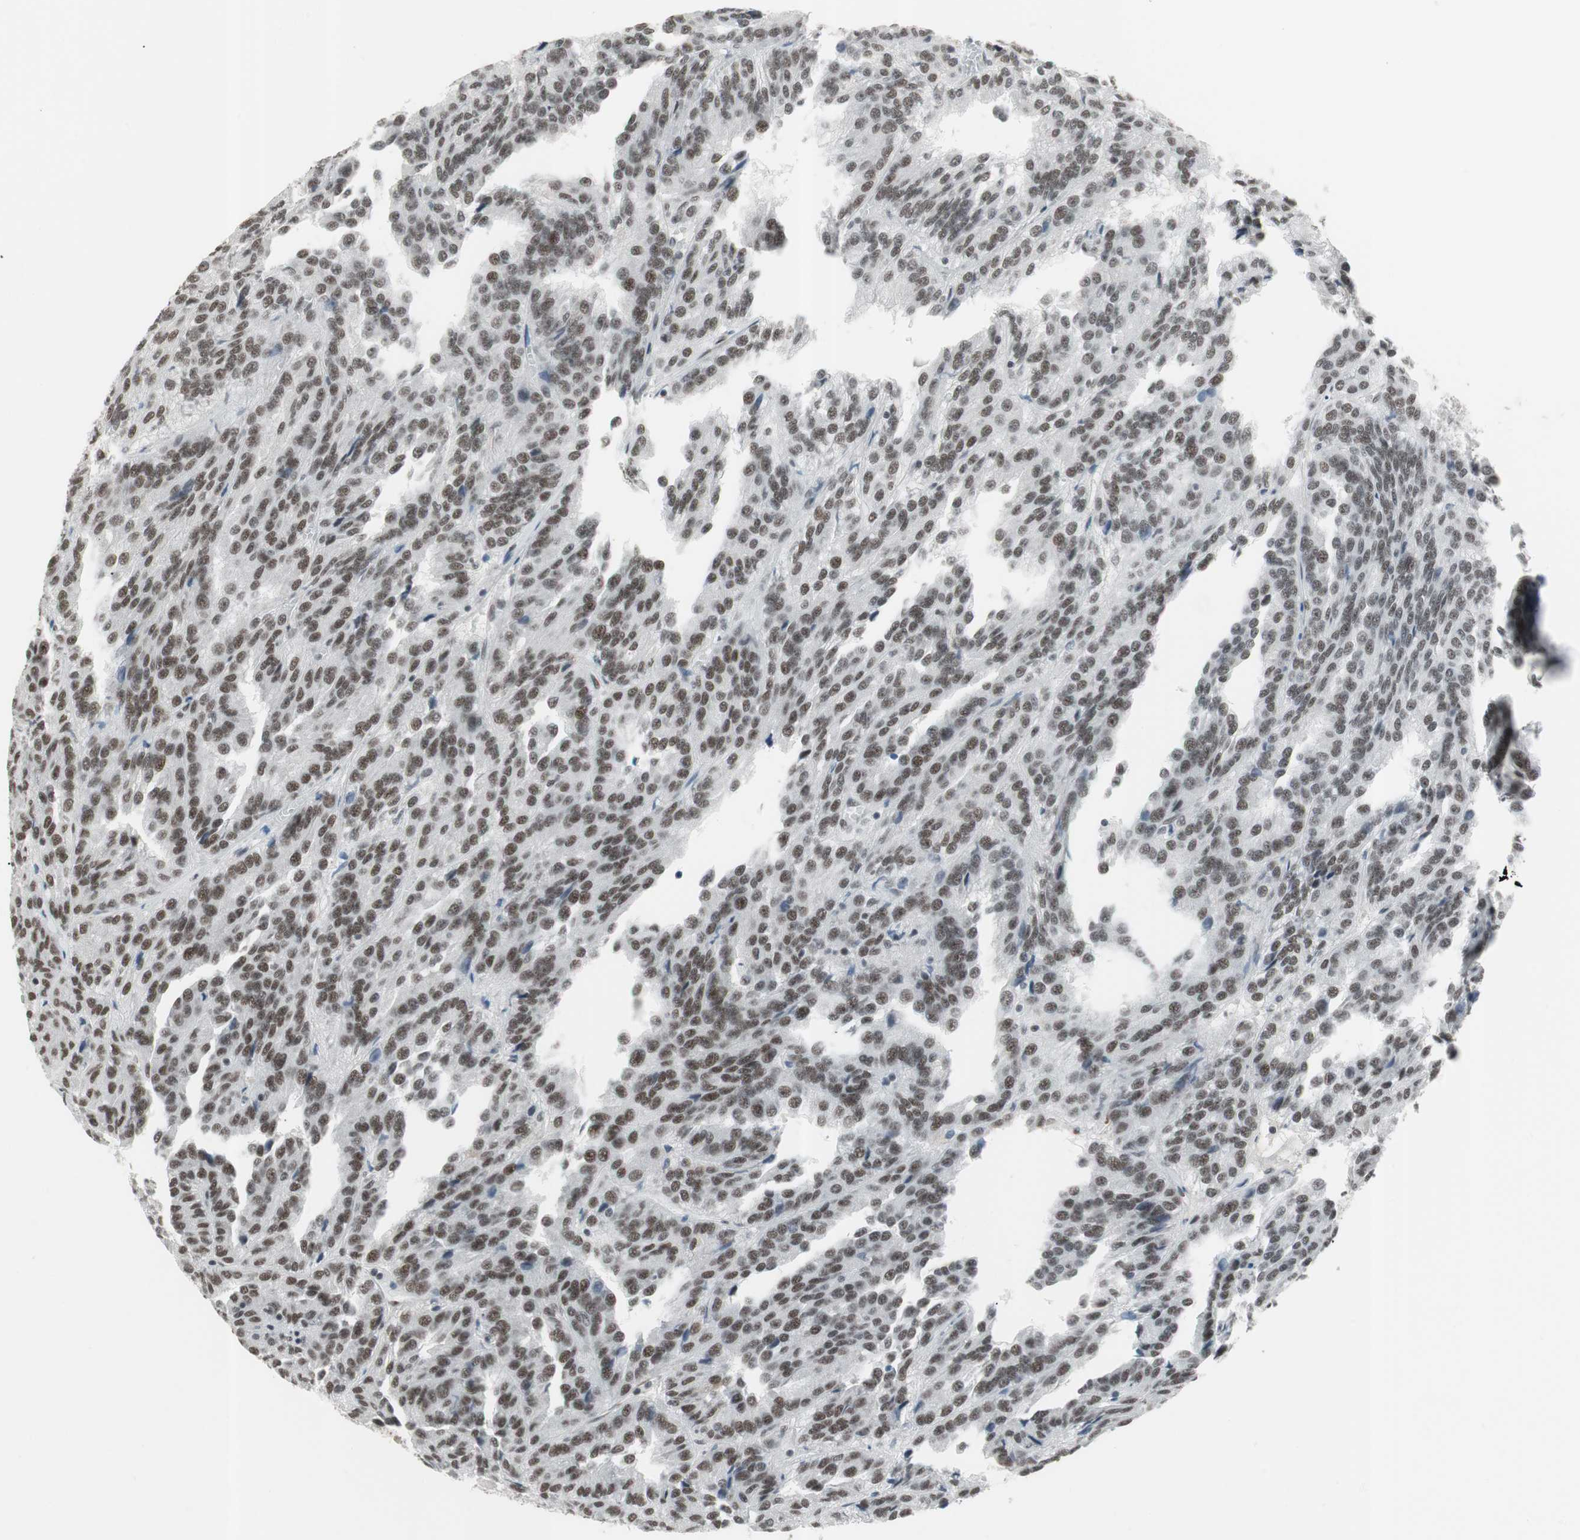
{"staining": {"intensity": "moderate", "quantity": ">75%", "location": "nuclear"}, "tissue": "renal cancer", "cell_type": "Tumor cells", "image_type": "cancer", "snomed": [{"axis": "morphology", "description": "Adenocarcinoma, NOS"}, {"axis": "topography", "description": "Kidney"}], "caption": "Renal cancer was stained to show a protein in brown. There is medium levels of moderate nuclear staining in about >75% of tumor cells.", "gene": "RTF1", "patient": {"sex": "male", "age": 46}}